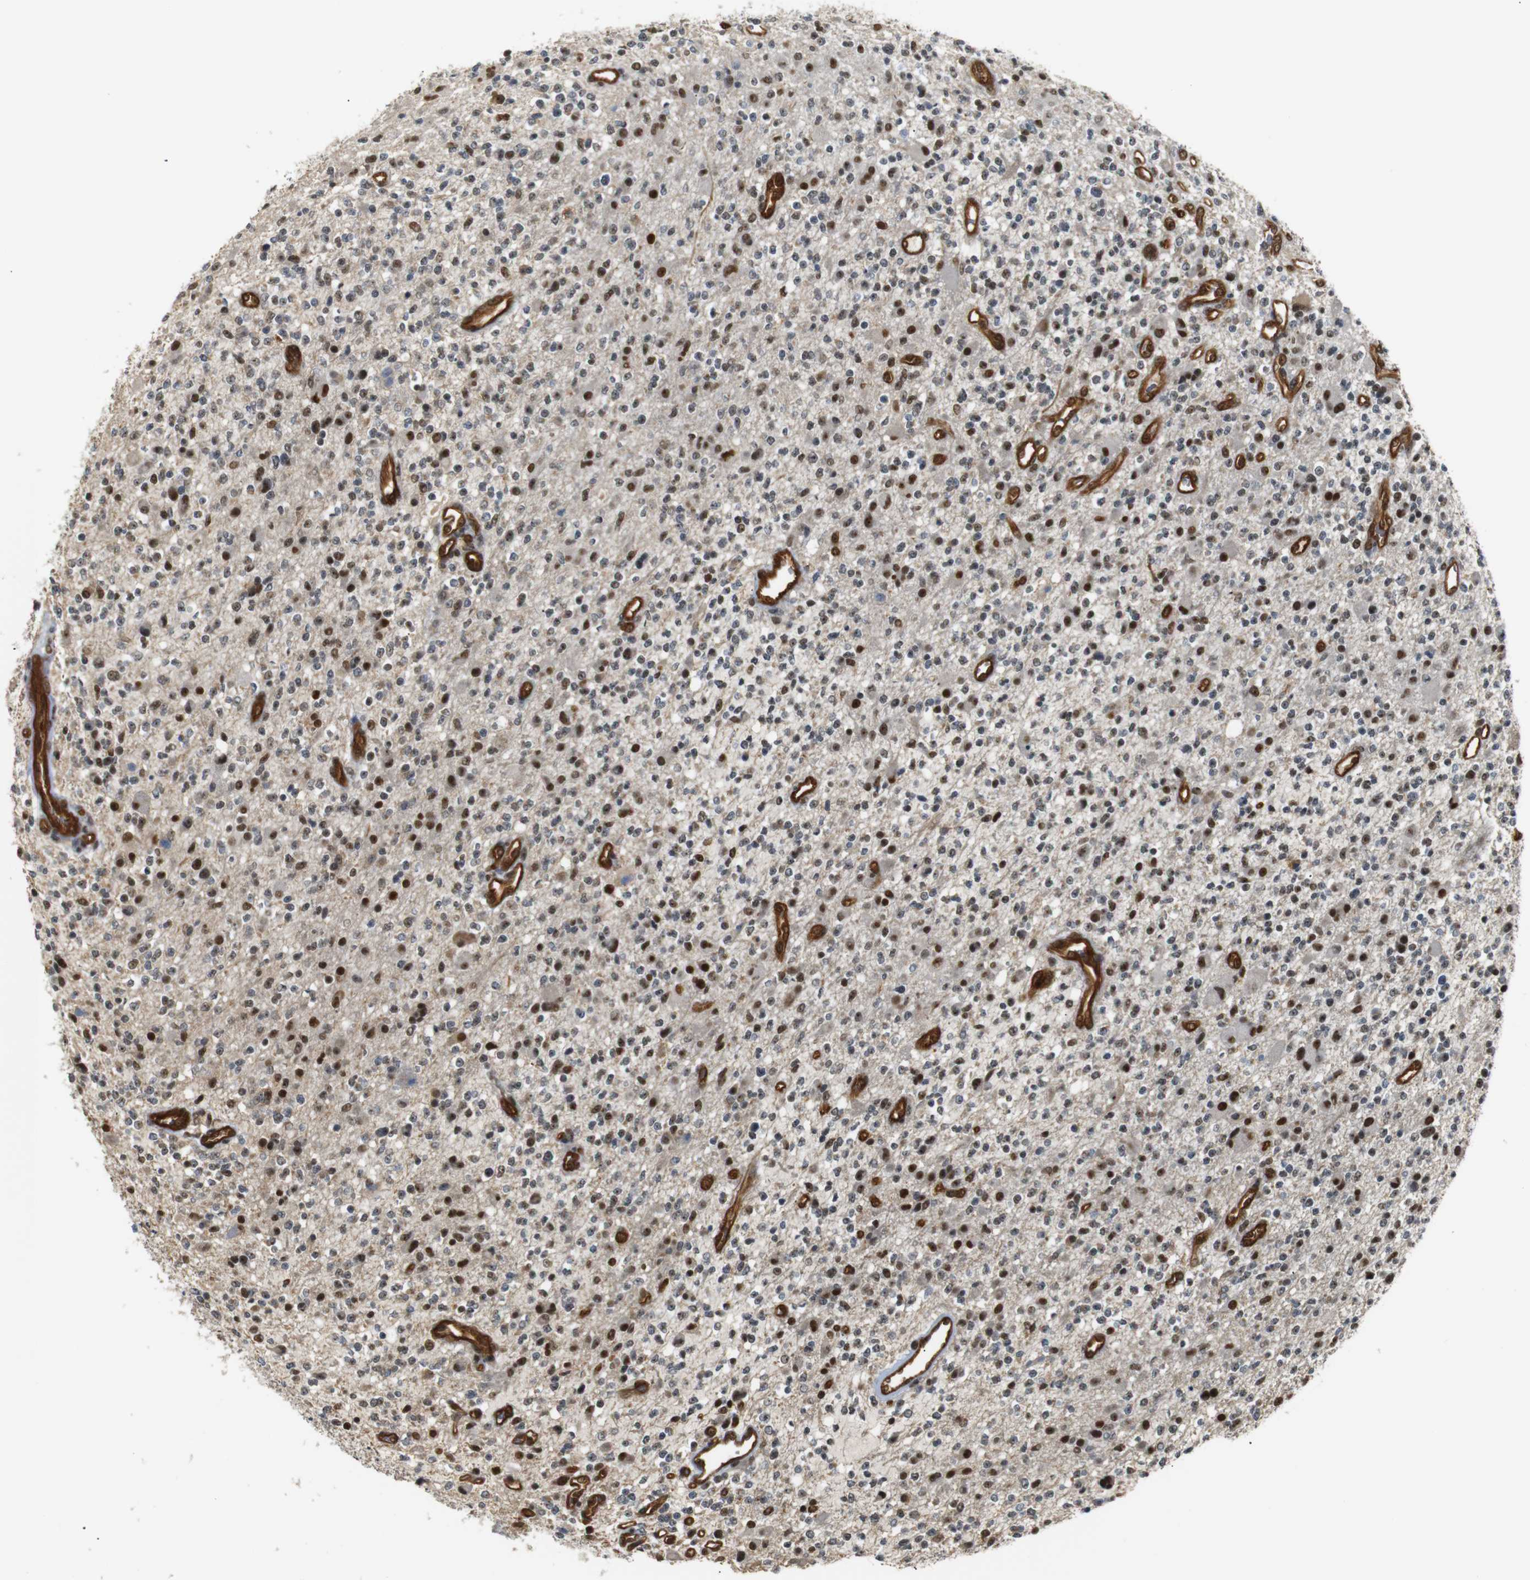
{"staining": {"intensity": "strong", "quantity": "25%-75%", "location": "nuclear"}, "tissue": "glioma", "cell_type": "Tumor cells", "image_type": "cancer", "snomed": [{"axis": "morphology", "description": "Glioma, malignant, High grade"}, {"axis": "topography", "description": "Brain"}], "caption": "Human high-grade glioma (malignant) stained for a protein (brown) demonstrates strong nuclear positive positivity in about 25%-75% of tumor cells.", "gene": "PARN", "patient": {"sex": "male", "age": 48}}